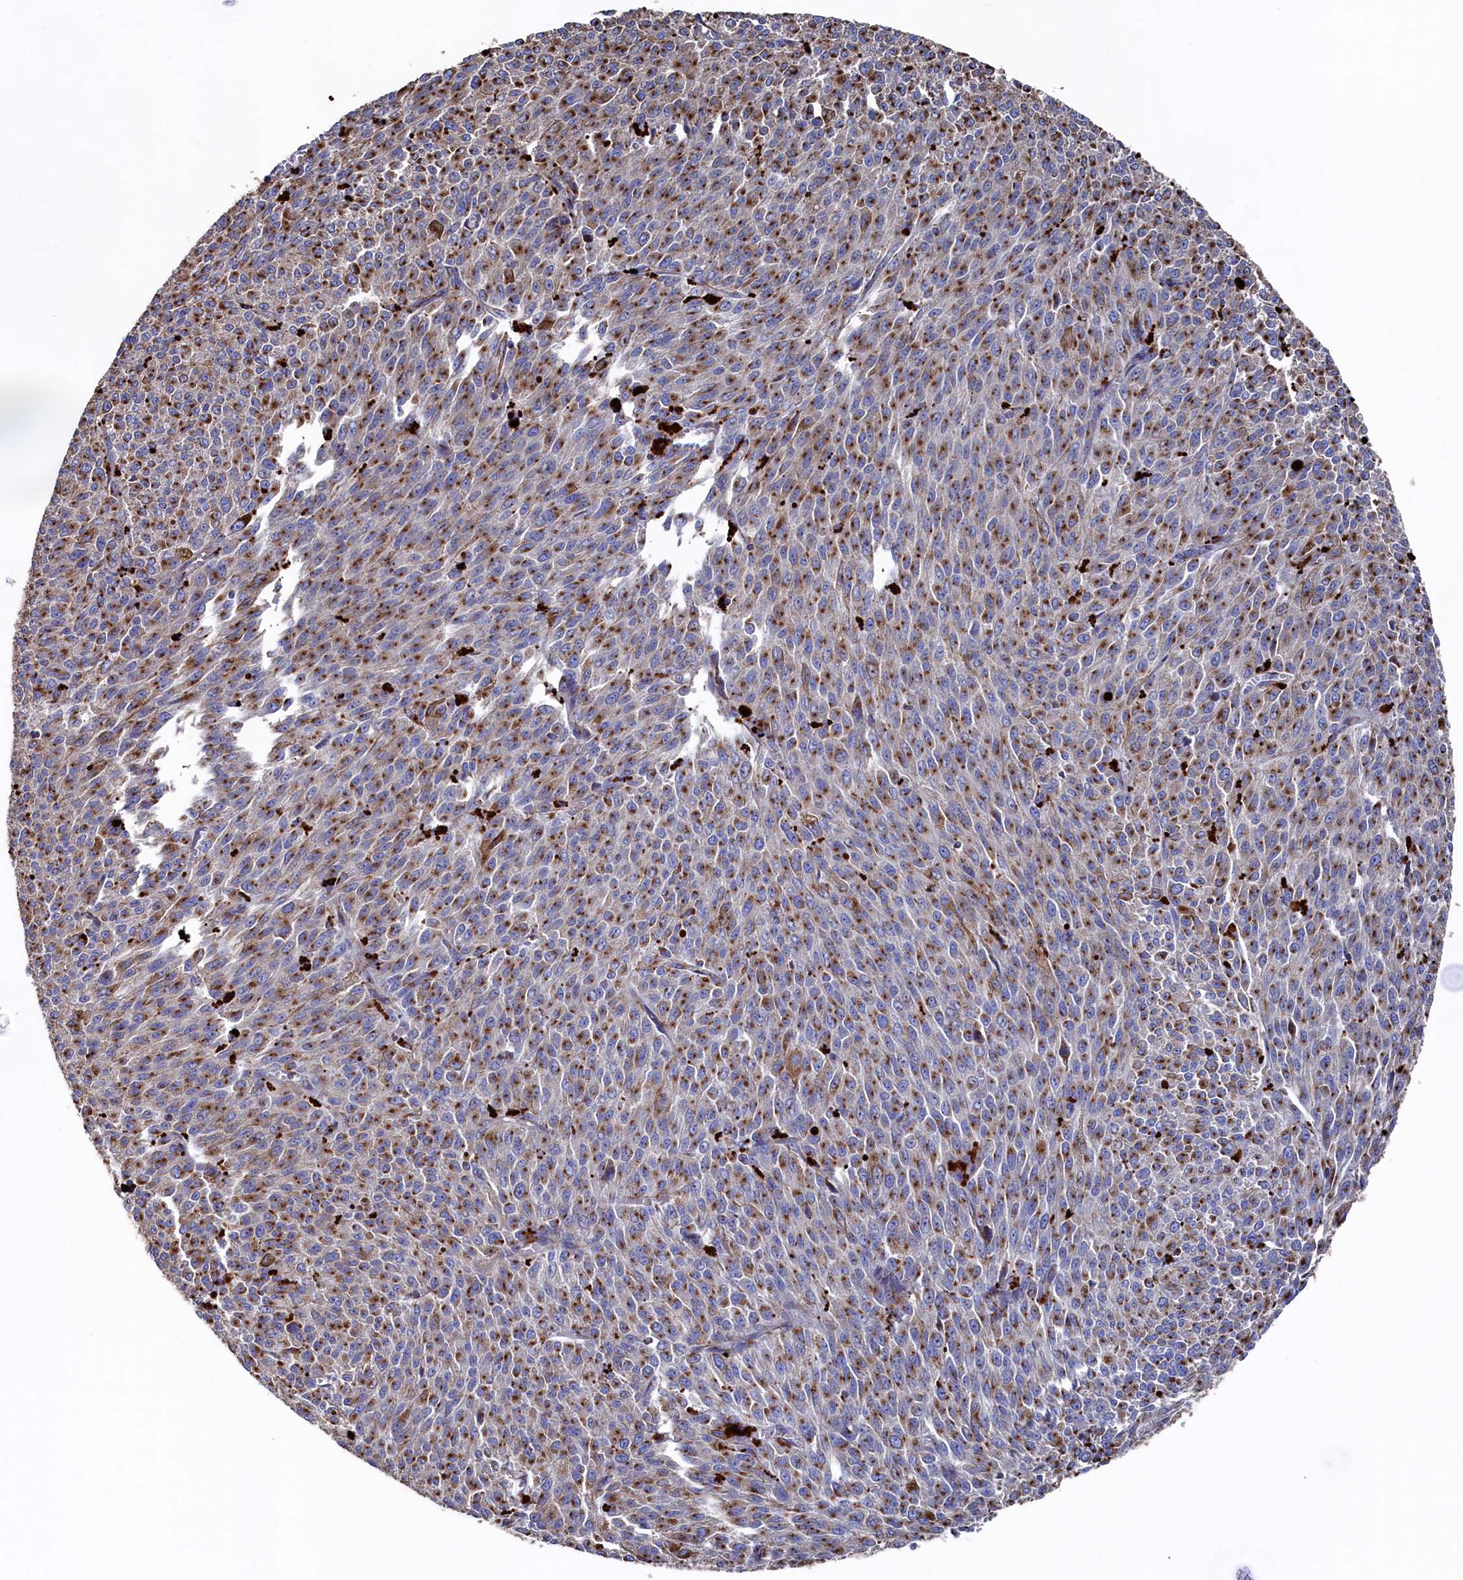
{"staining": {"intensity": "moderate", "quantity": ">75%", "location": "cytoplasmic/membranous"}, "tissue": "melanoma", "cell_type": "Tumor cells", "image_type": "cancer", "snomed": [{"axis": "morphology", "description": "Malignant melanoma, NOS"}, {"axis": "topography", "description": "Skin"}], "caption": "Human melanoma stained for a protein (brown) displays moderate cytoplasmic/membranous positive expression in approximately >75% of tumor cells.", "gene": "PRRC1", "patient": {"sex": "female", "age": 52}}